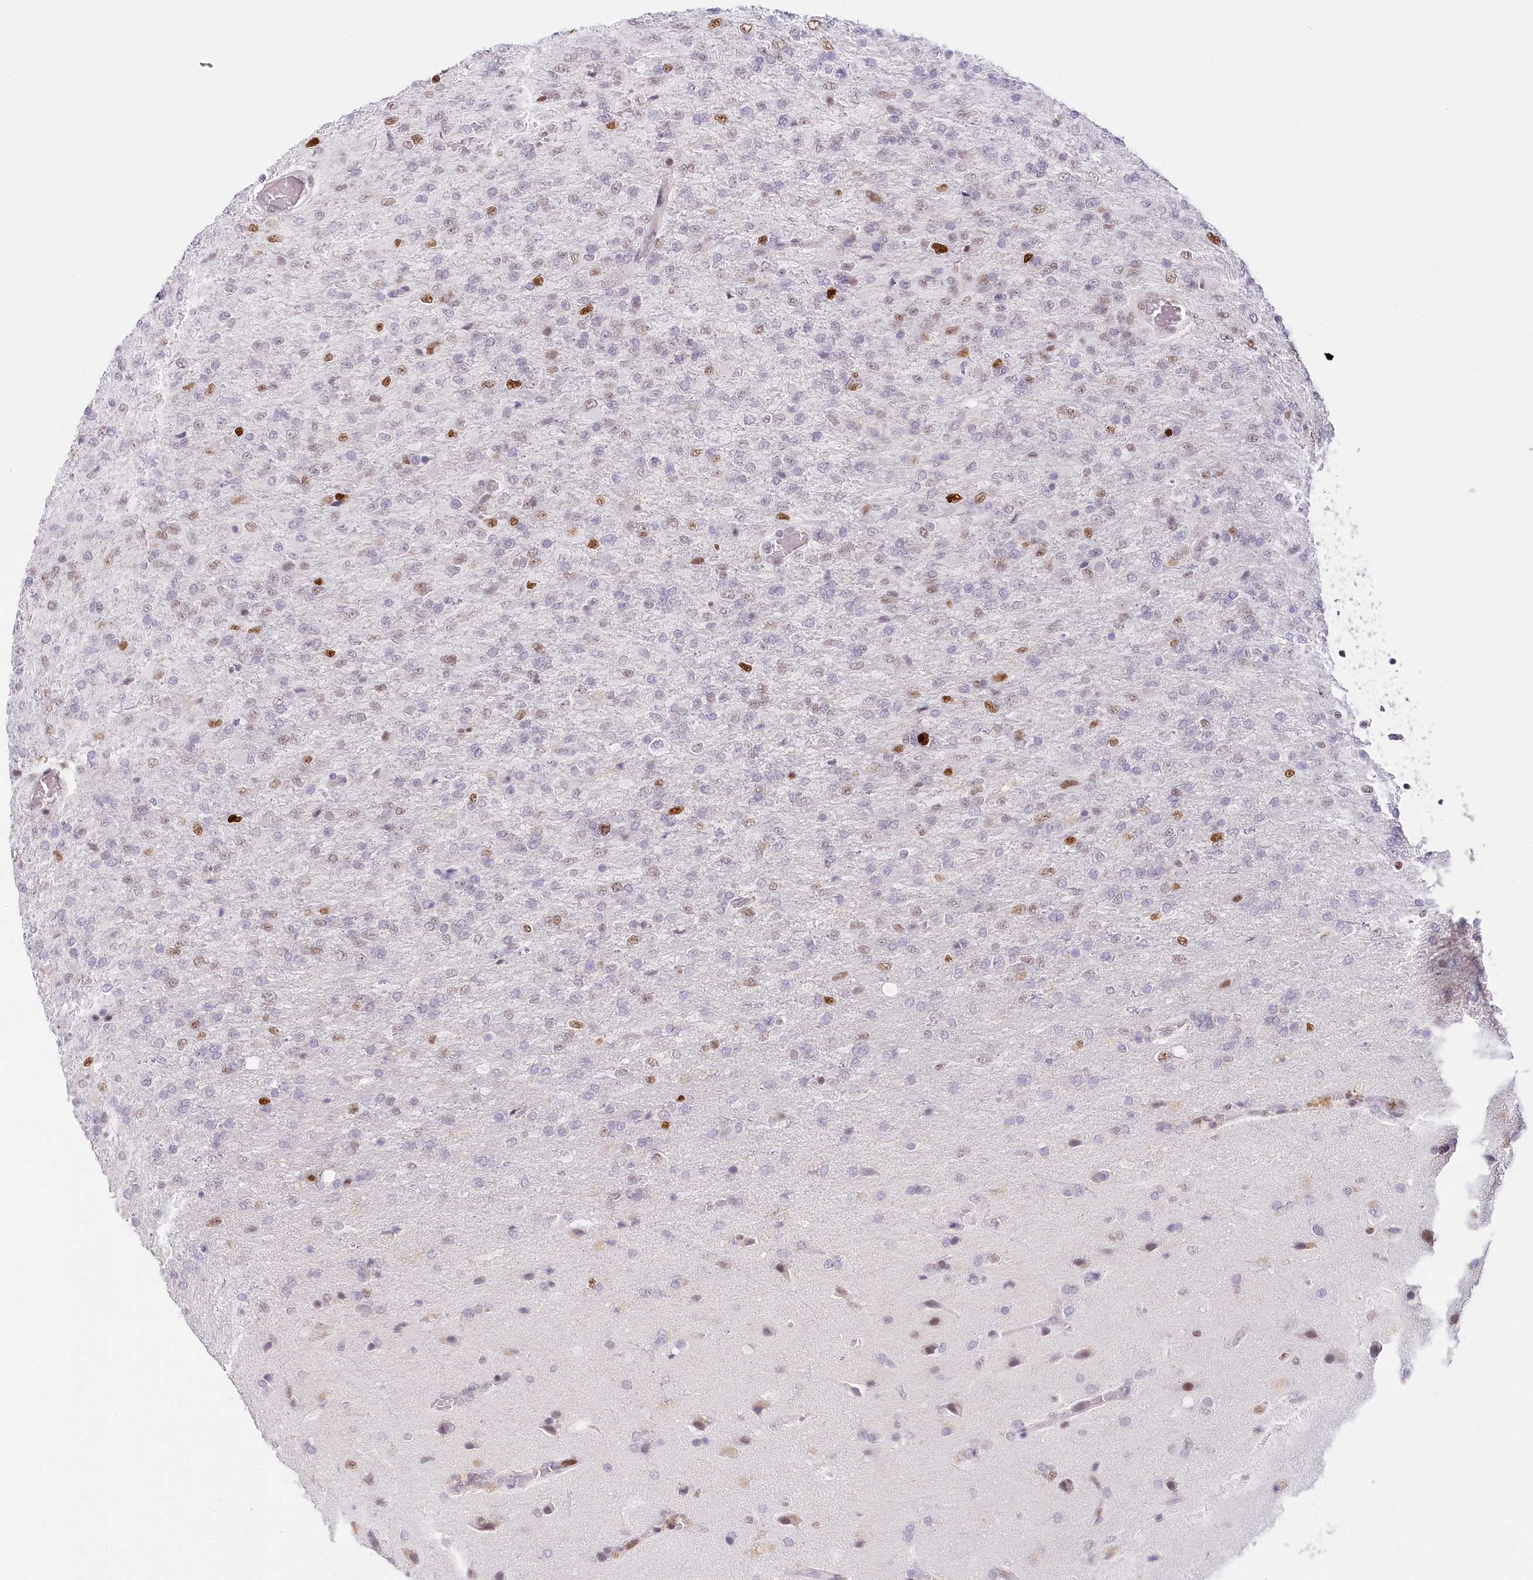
{"staining": {"intensity": "moderate", "quantity": "<25%", "location": "nuclear"}, "tissue": "glioma", "cell_type": "Tumor cells", "image_type": "cancer", "snomed": [{"axis": "morphology", "description": "Glioma, malignant, High grade"}, {"axis": "topography", "description": "Brain"}], "caption": "Immunohistochemical staining of human glioma shows moderate nuclear protein positivity in about <25% of tumor cells. The staining is performed using DAB brown chromogen to label protein expression. The nuclei are counter-stained blue using hematoxylin.", "gene": "TP53", "patient": {"sex": "female", "age": 74}}